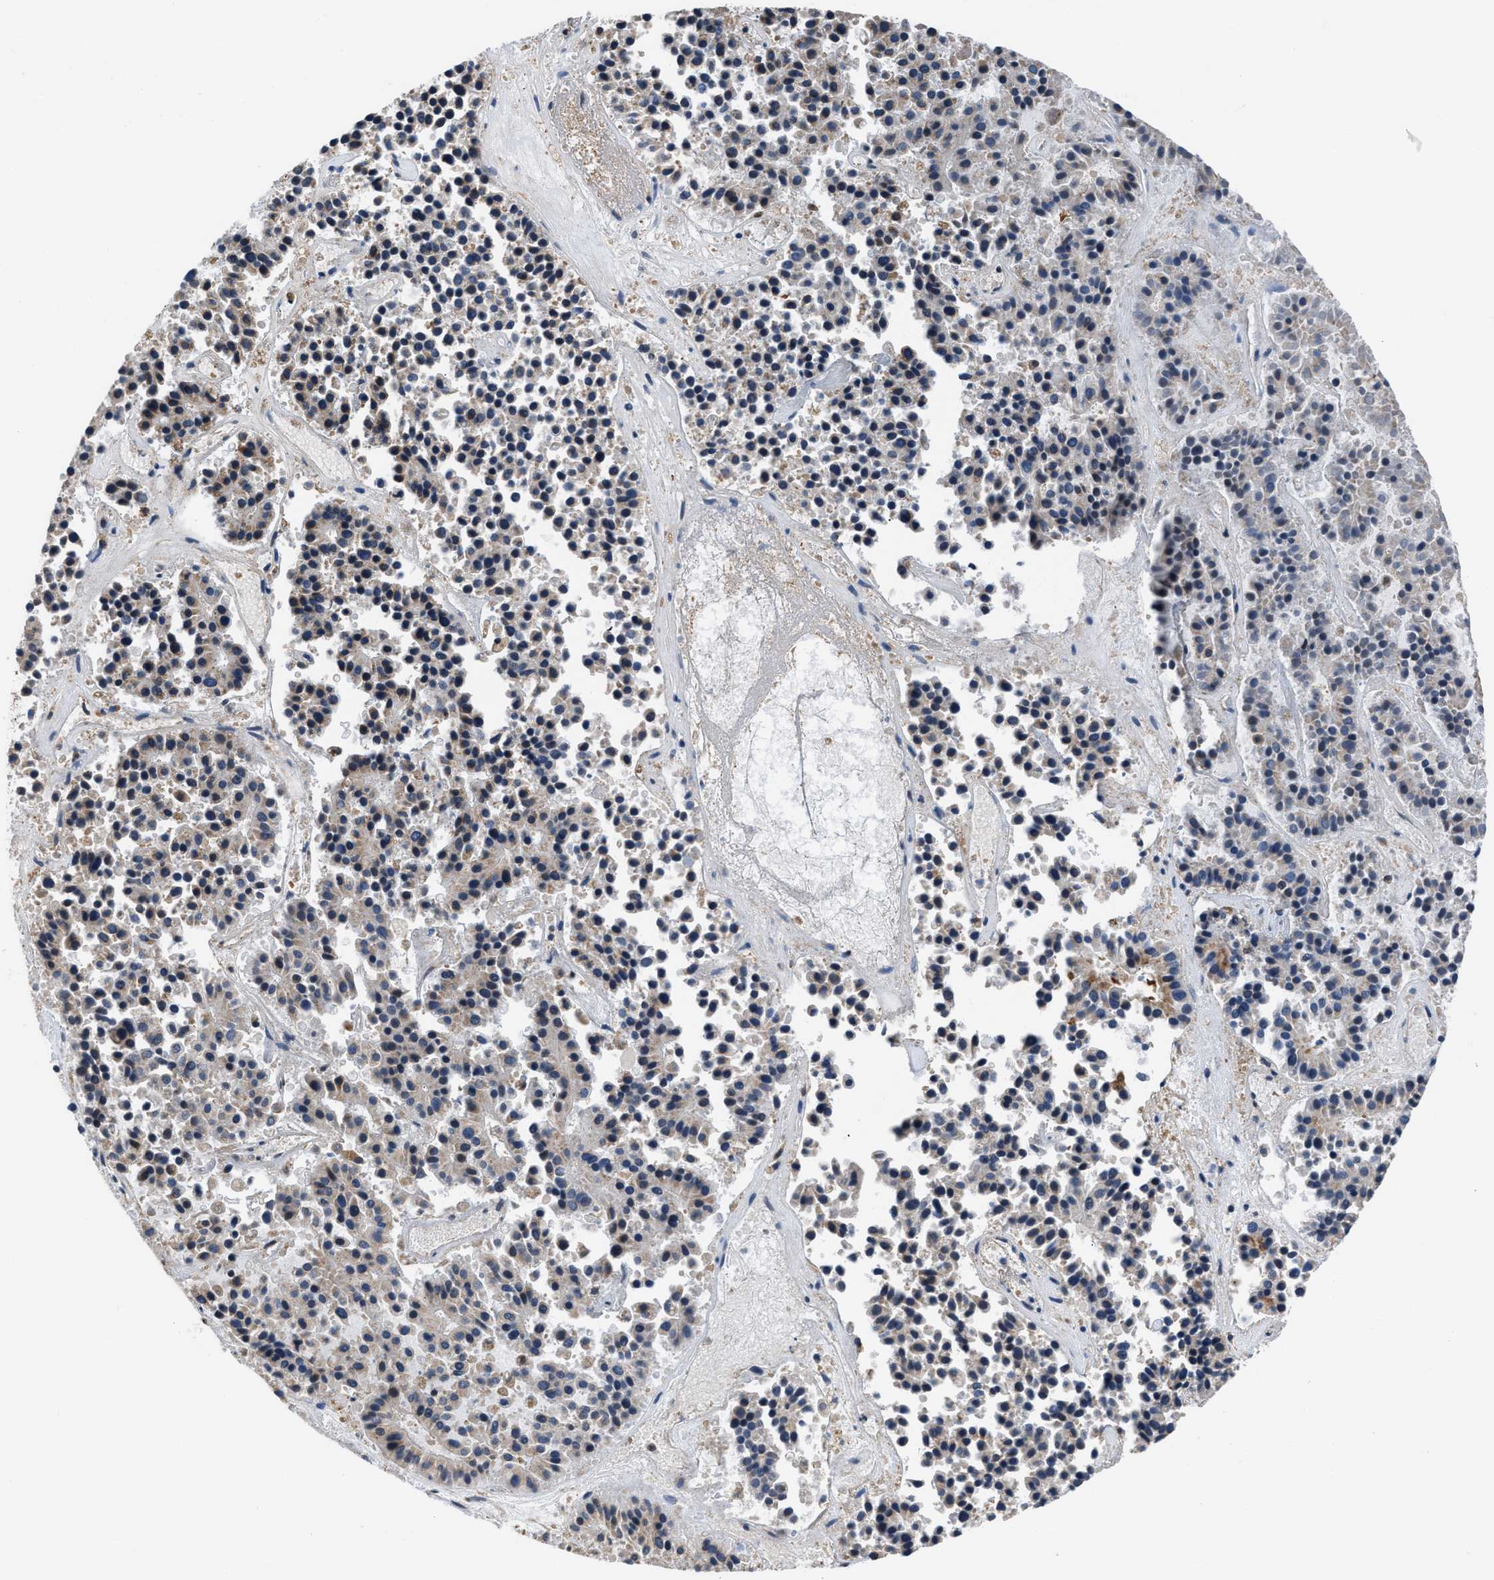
{"staining": {"intensity": "weak", "quantity": "25%-75%", "location": "cytoplasmic/membranous"}, "tissue": "pancreatic cancer", "cell_type": "Tumor cells", "image_type": "cancer", "snomed": [{"axis": "morphology", "description": "Adenocarcinoma, NOS"}, {"axis": "topography", "description": "Pancreas"}], "caption": "IHC of pancreatic cancer reveals low levels of weak cytoplasmic/membranous positivity in approximately 25%-75% of tumor cells. The staining is performed using DAB brown chromogen to label protein expression. The nuclei are counter-stained blue using hematoxylin.", "gene": "CEP128", "patient": {"sex": "male", "age": 50}}